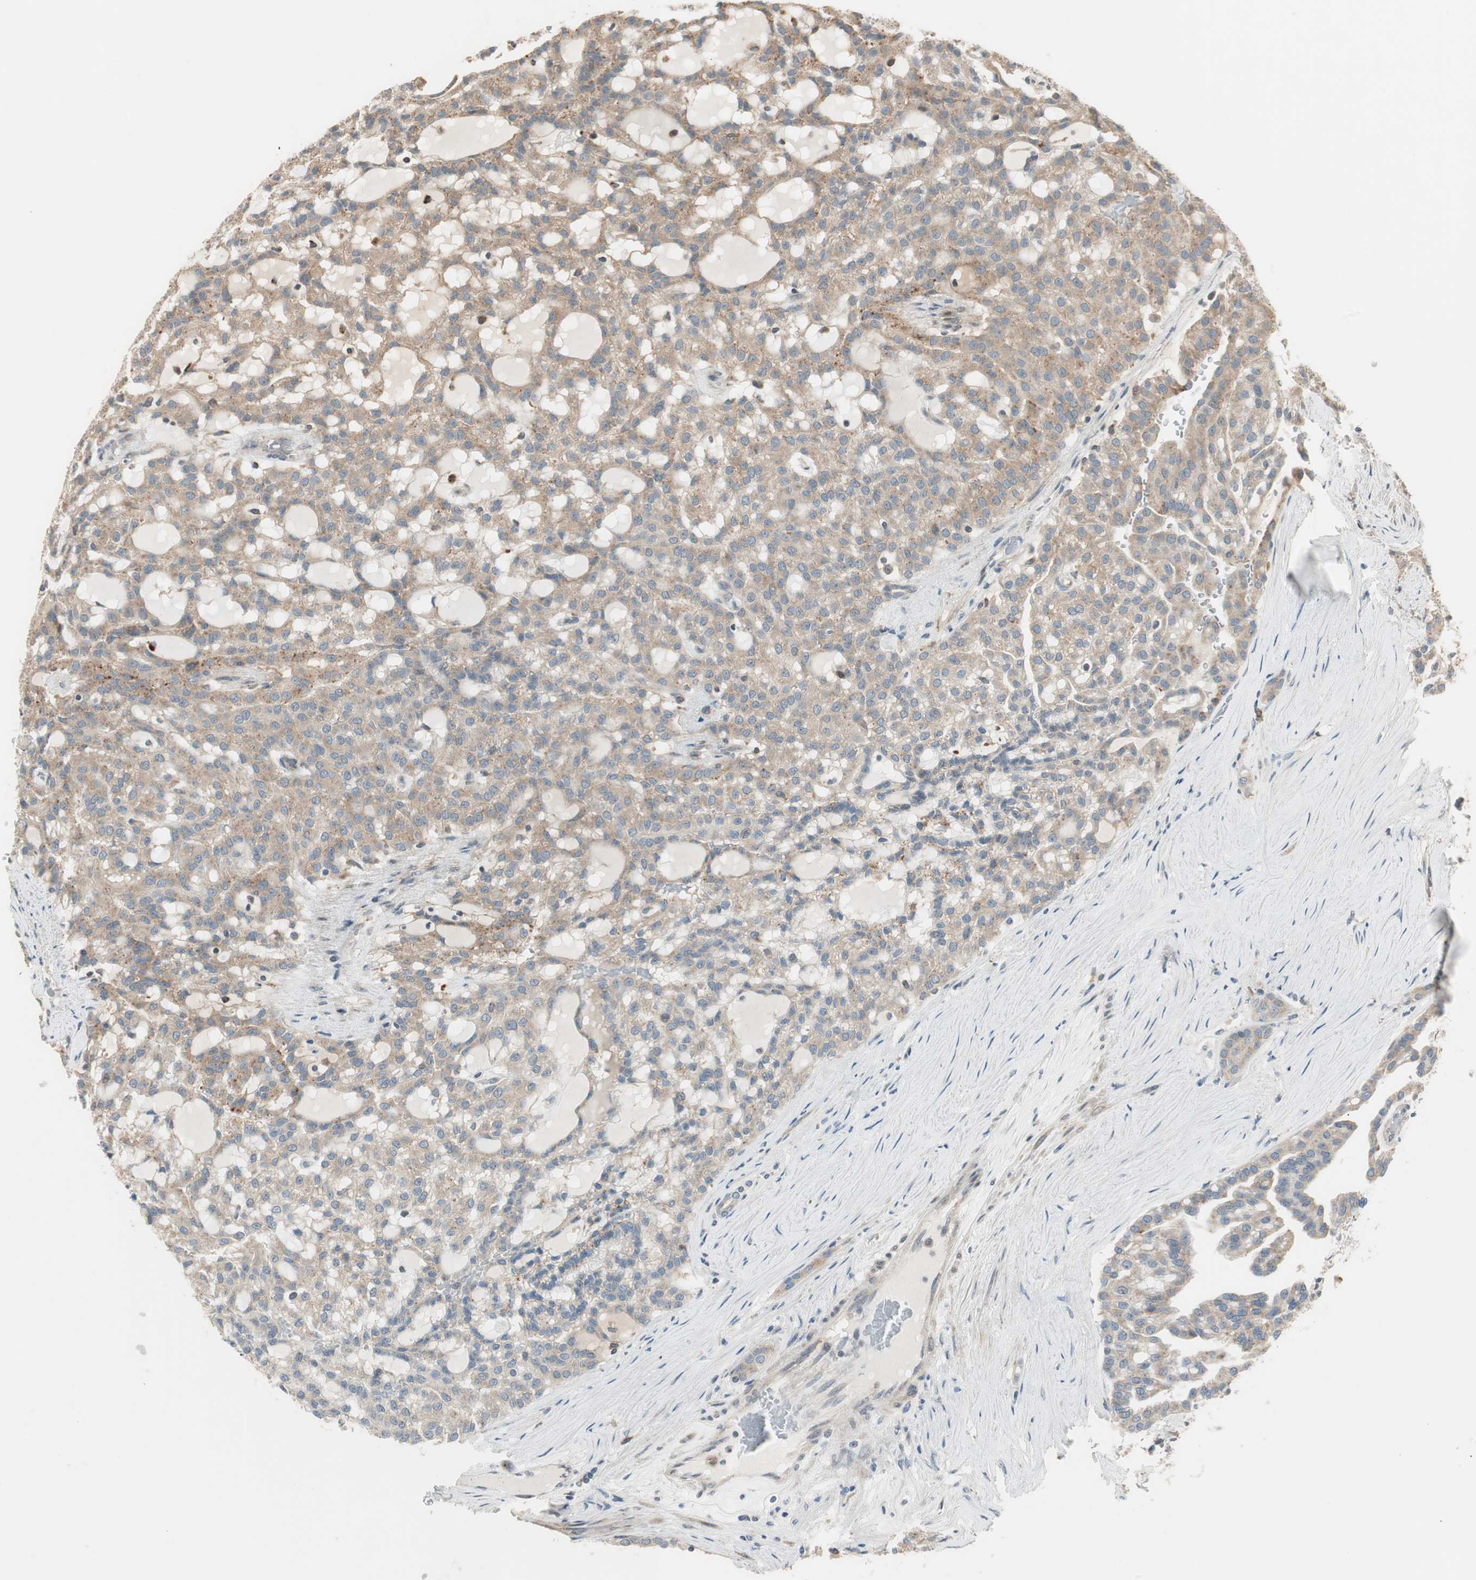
{"staining": {"intensity": "weak", "quantity": ">75%", "location": "cytoplasmic/membranous"}, "tissue": "renal cancer", "cell_type": "Tumor cells", "image_type": "cancer", "snomed": [{"axis": "morphology", "description": "Adenocarcinoma, NOS"}, {"axis": "topography", "description": "Kidney"}], "caption": "A high-resolution histopathology image shows immunohistochemistry staining of adenocarcinoma (renal), which demonstrates weak cytoplasmic/membranous expression in approximately >75% of tumor cells. (brown staining indicates protein expression, while blue staining denotes nuclei).", "gene": "SFRP1", "patient": {"sex": "male", "age": 63}}